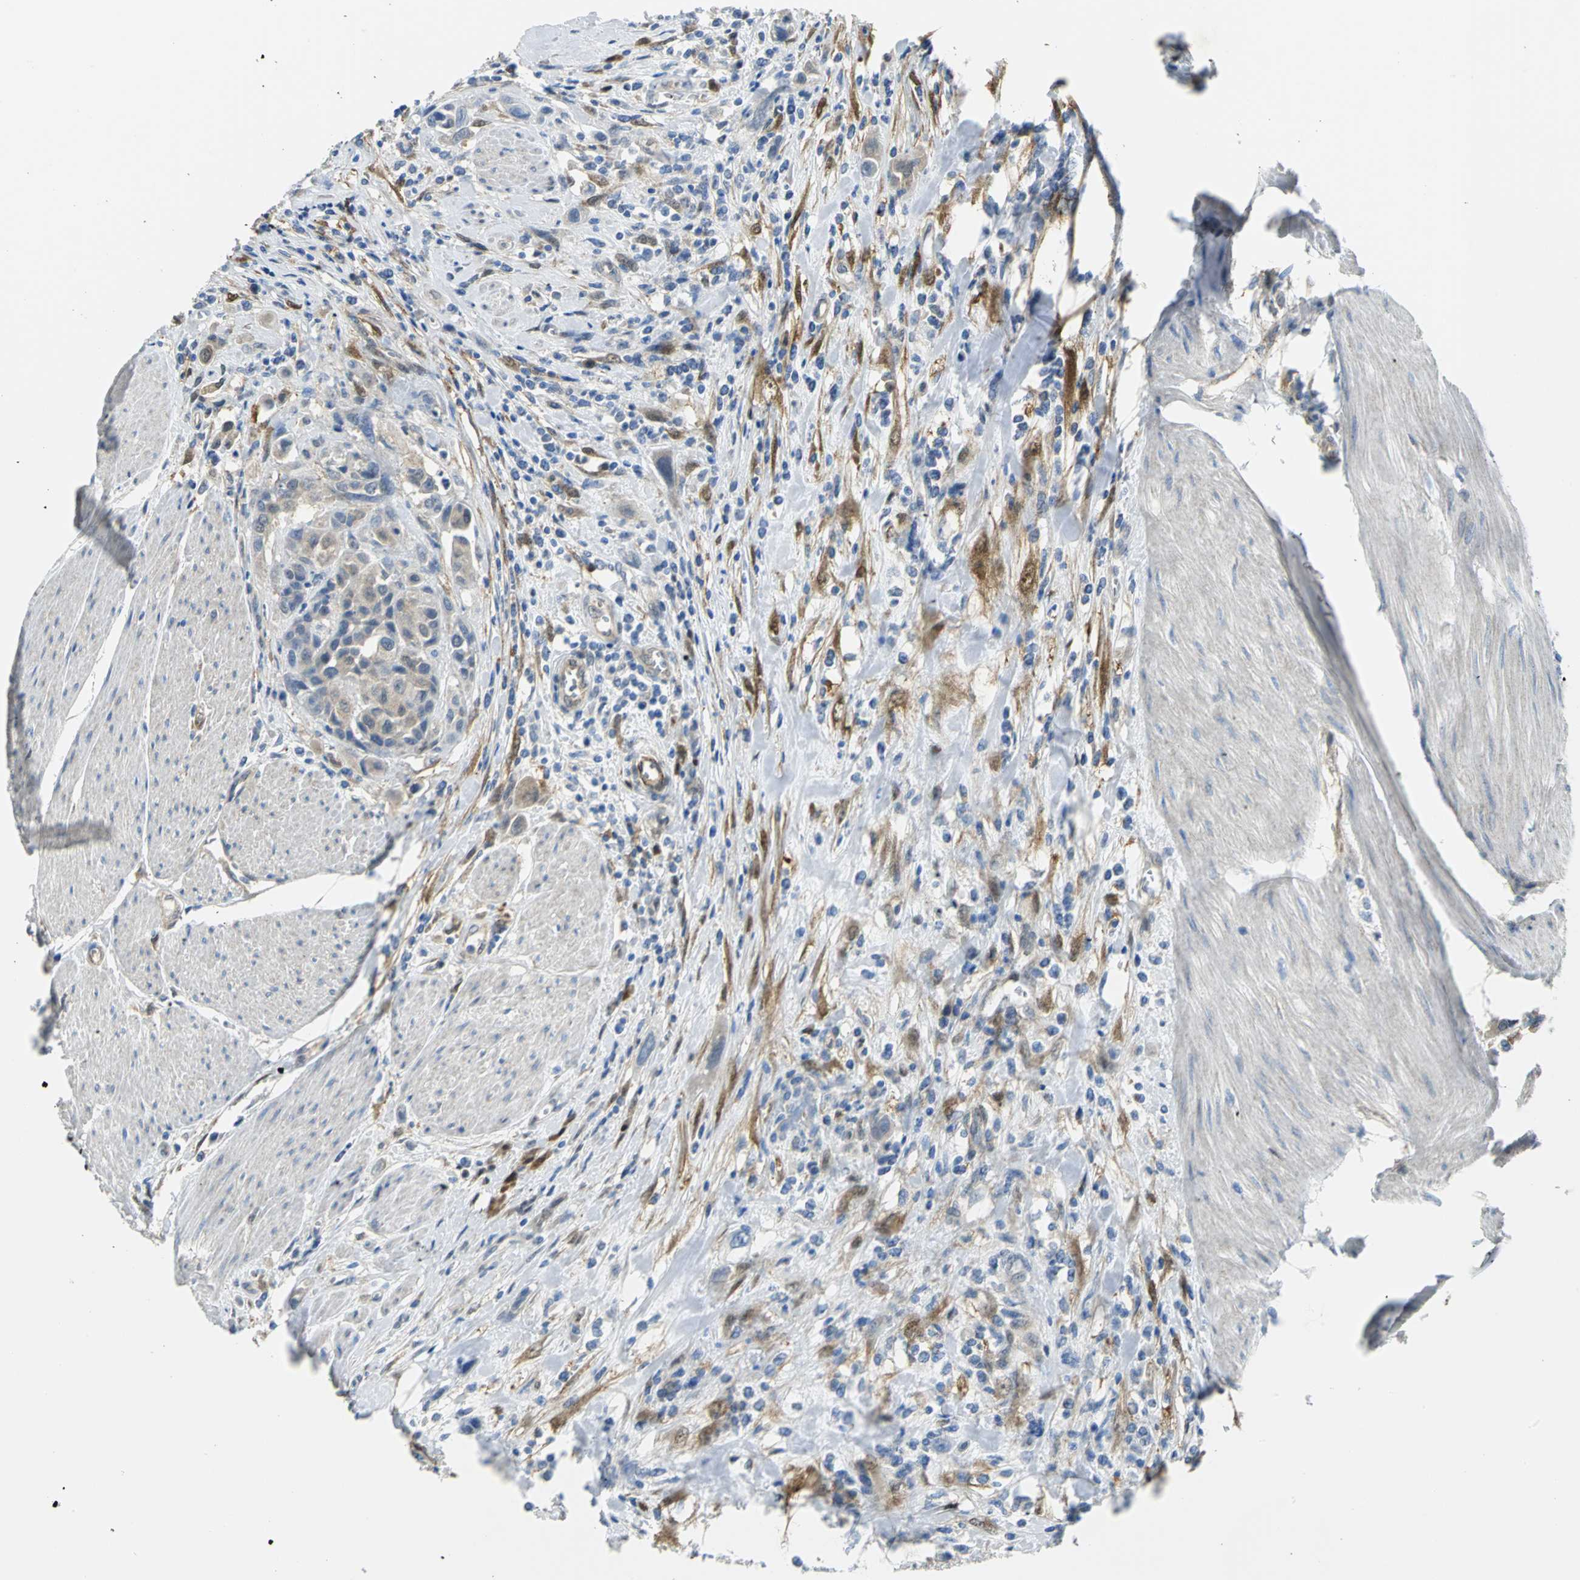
{"staining": {"intensity": "weak", "quantity": "25%-75%", "location": "cytoplasmic/membranous"}, "tissue": "urothelial cancer", "cell_type": "Tumor cells", "image_type": "cancer", "snomed": [{"axis": "morphology", "description": "Urothelial carcinoma, High grade"}, {"axis": "topography", "description": "Urinary bladder"}], "caption": "Tumor cells demonstrate weak cytoplasmic/membranous positivity in approximately 25%-75% of cells in urothelial carcinoma (high-grade).", "gene": "PGM3", "patient": {"sex": "male", "age": 50}}